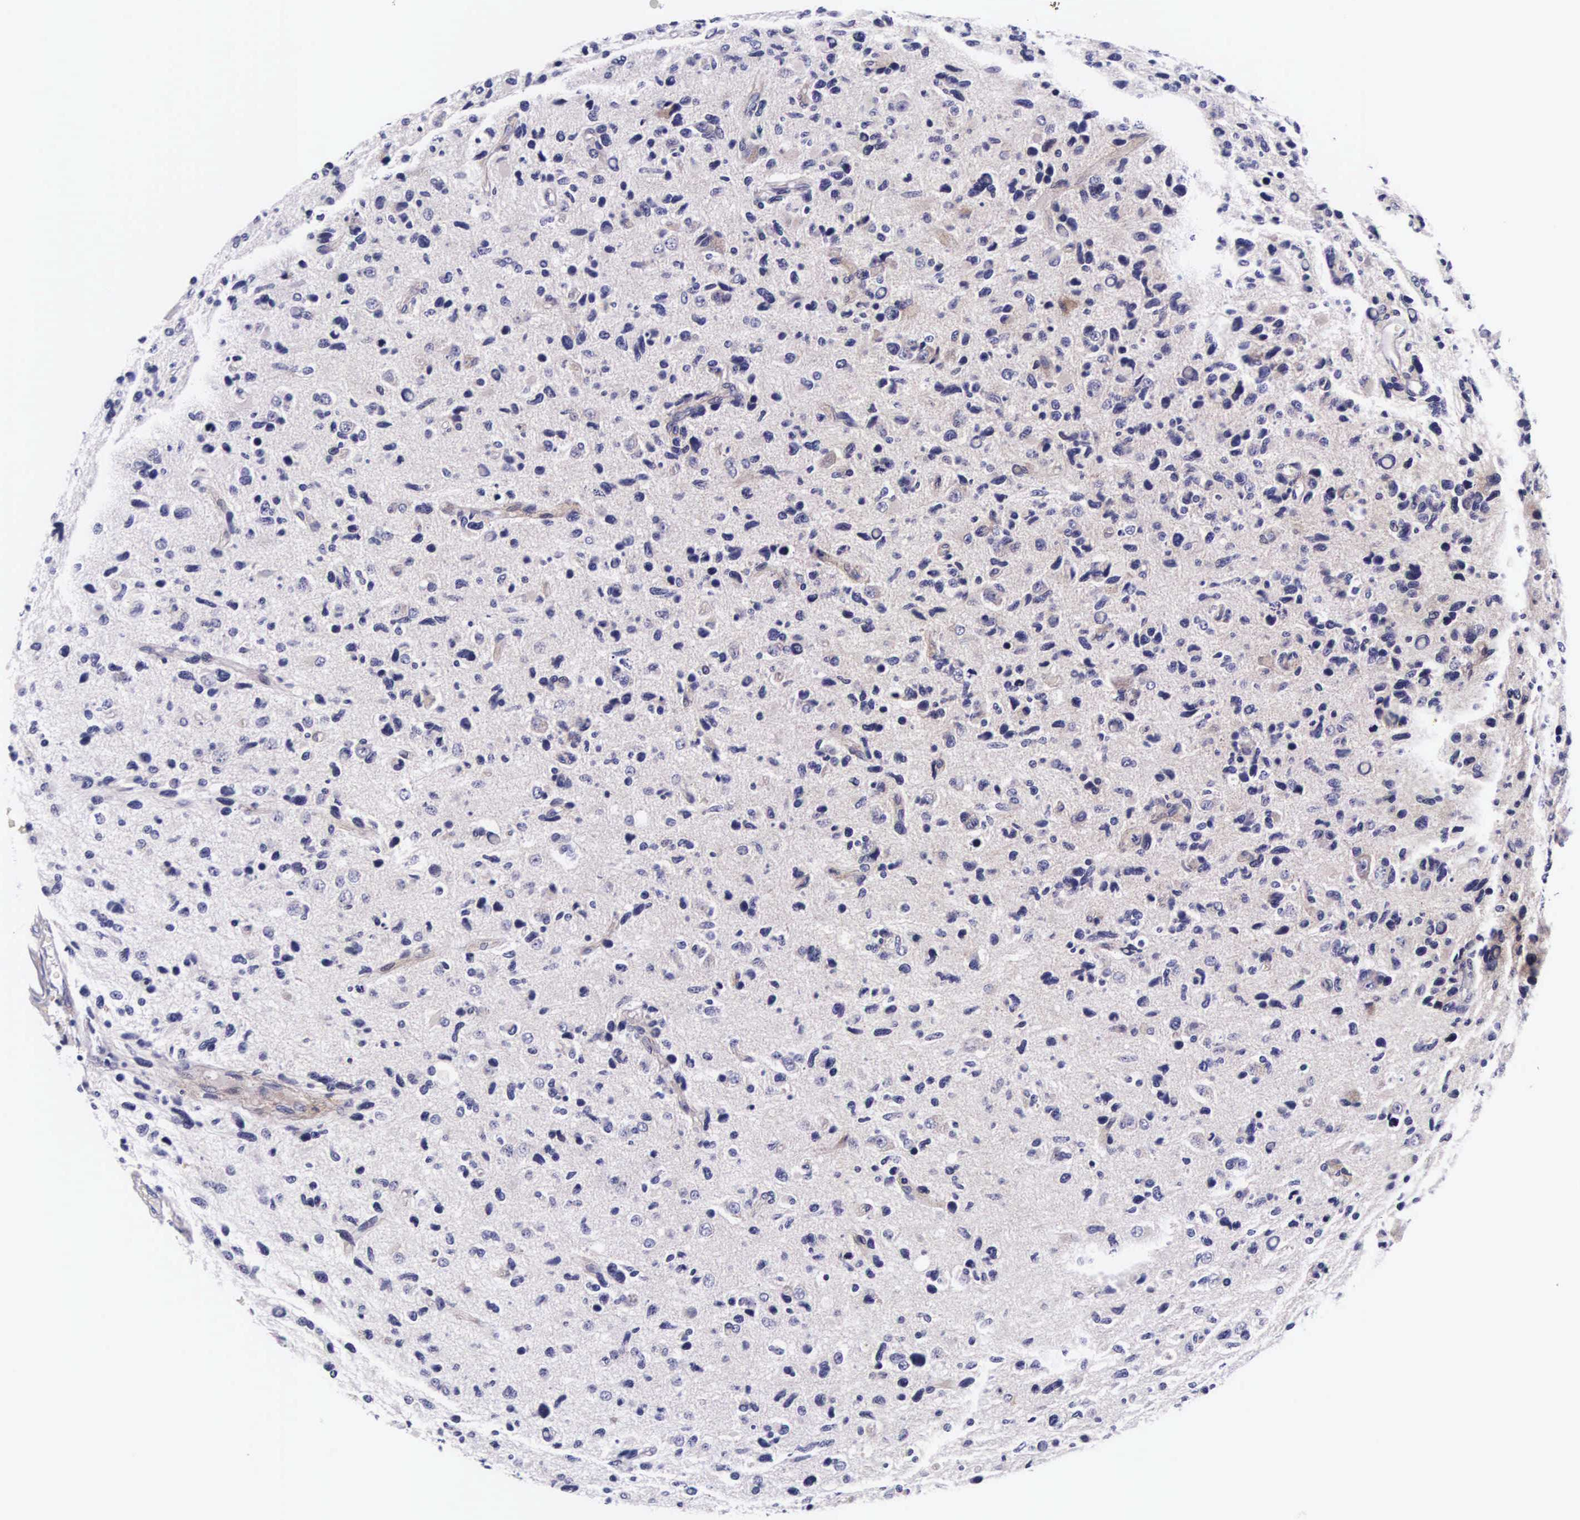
{"staining": {"intensity": "negative", "quantity": "none", "location": "none"}, "tissue": "glioma", "cell_type": "Tumor cells", "image_type": "cancer", "snomed": [{"axis": "morphology", "description": "Glioma, malignant, High grade"}, {"axis": "topography", "description": "Brain"}], "caption": "A high-resolution image shows immunohistochemistry (IHC) staining of high-grade glioma (malignant), which demonstrates no significant positivity in tumor cells.", "gene": "UPRT", "patient": {"sex": "male", "age": 77}}